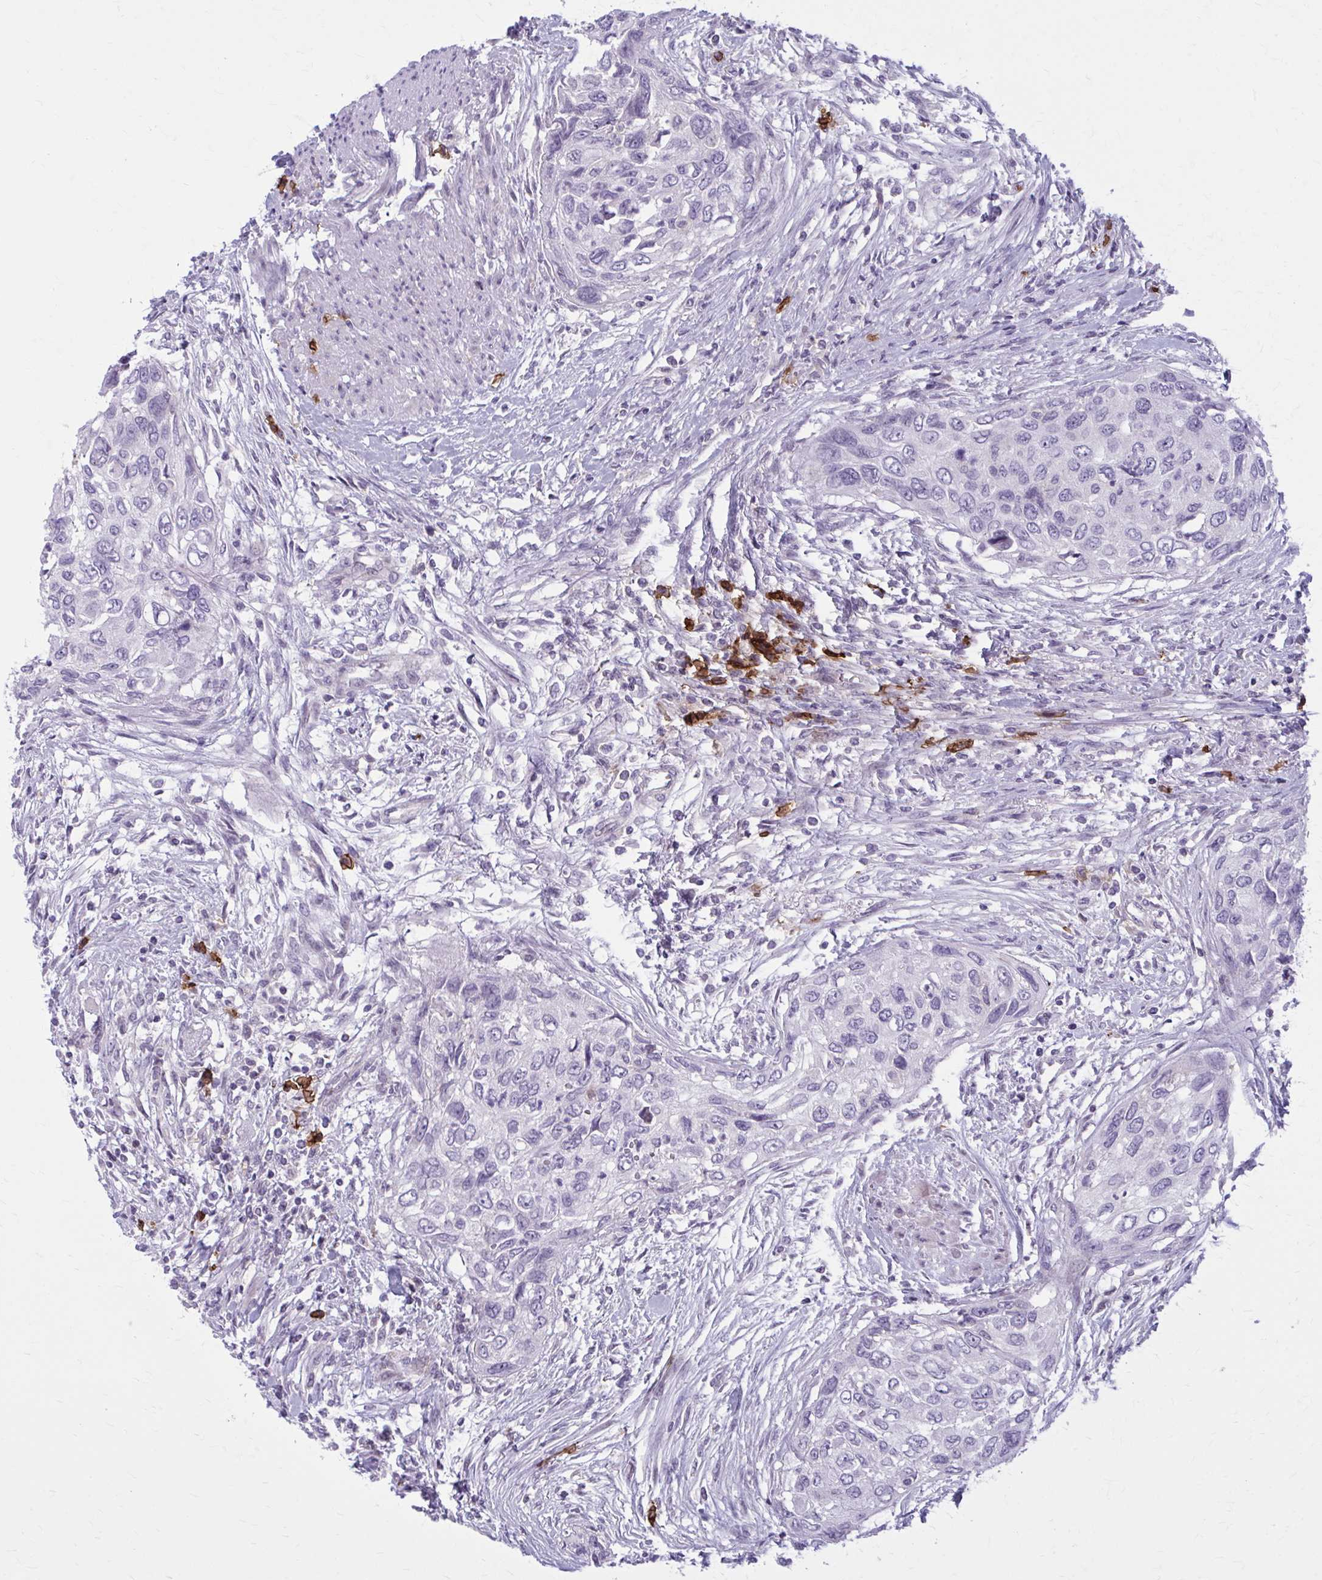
{"staining": {"intensity": "negative", "quantity": "none", "location": "none"}, "tissue": "urothelial cancer", "cell_type": "Tumor cells", "image_type": "cancer", "snomed": [{"axis": "morphology", "description": "Urothelial carcinoma, High grade"}, {"axis": "topography", "description": "Urinary bladder"}], "caption": "A histopathology image of urothelial cancer stained for a protein displays no brown staining in tumor cells. (Stains: DAB (3,3'-diaminobenzidine) IHC with hematoxylin counter stain, Microscopy: brightfield microscopy at high magnification).", "gene": "CD38", "patient": {"sex": "female", "age": 60}}